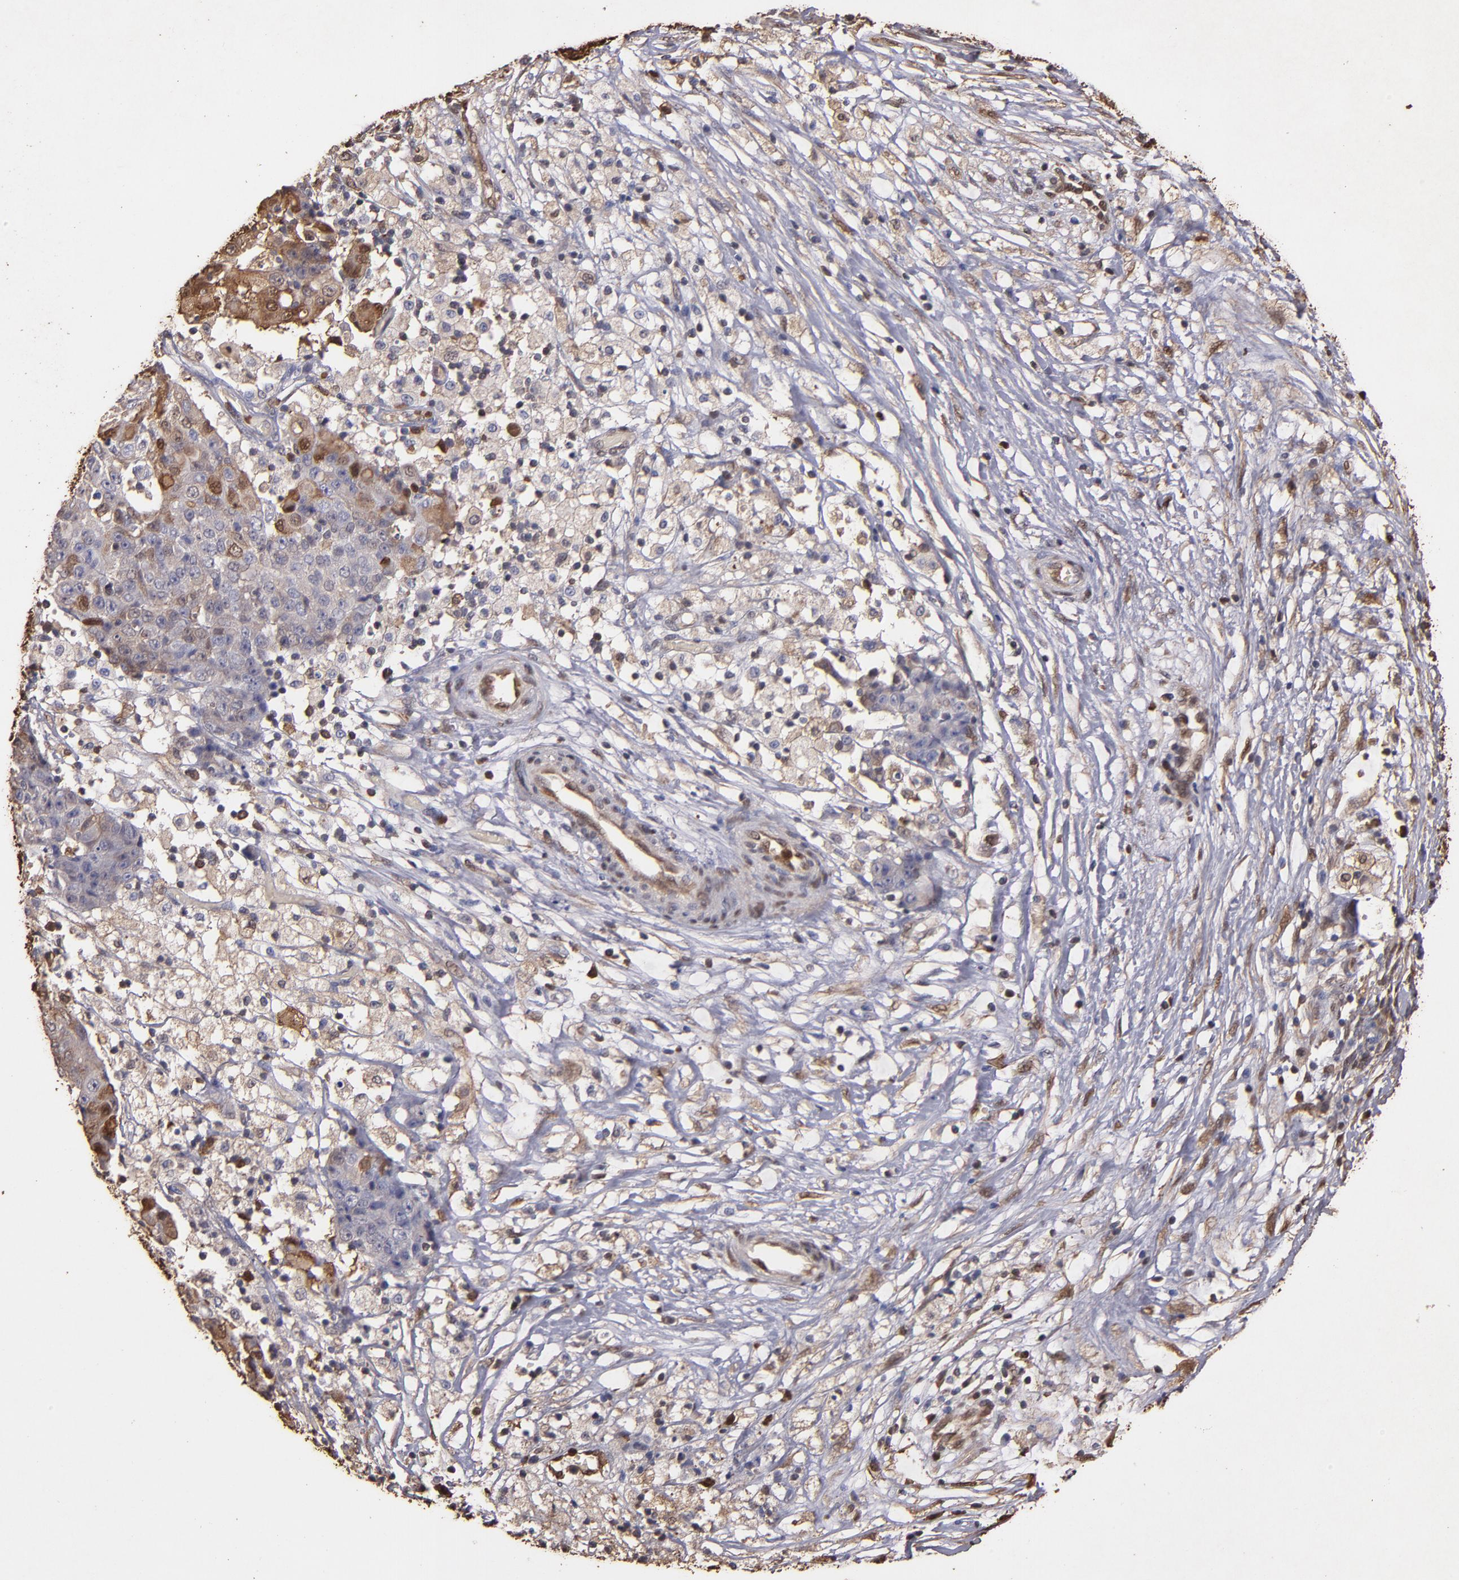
{"staining": {"intensity": "moderate", "quantity": "25%-75%", "location": "cytoplasmic/membranous"}, "tissue": "ovarian cancer", "cell_type": "Tumor cells", "image_type": "cancer", "snomed": [{"axis": "morphology", "description": "Carcinoma, endometroid"}, {"axis": "topography", "description": "Ovary"}], "caption": "Brown immunohistochemical staining in human ovarian endometroid carcinoma reveals moderate cytoplasmic/membranous expression in about 25%-75% of tumor cells.", "gene": "S100A6", "patient": {"sex": "female", "age": 42}}